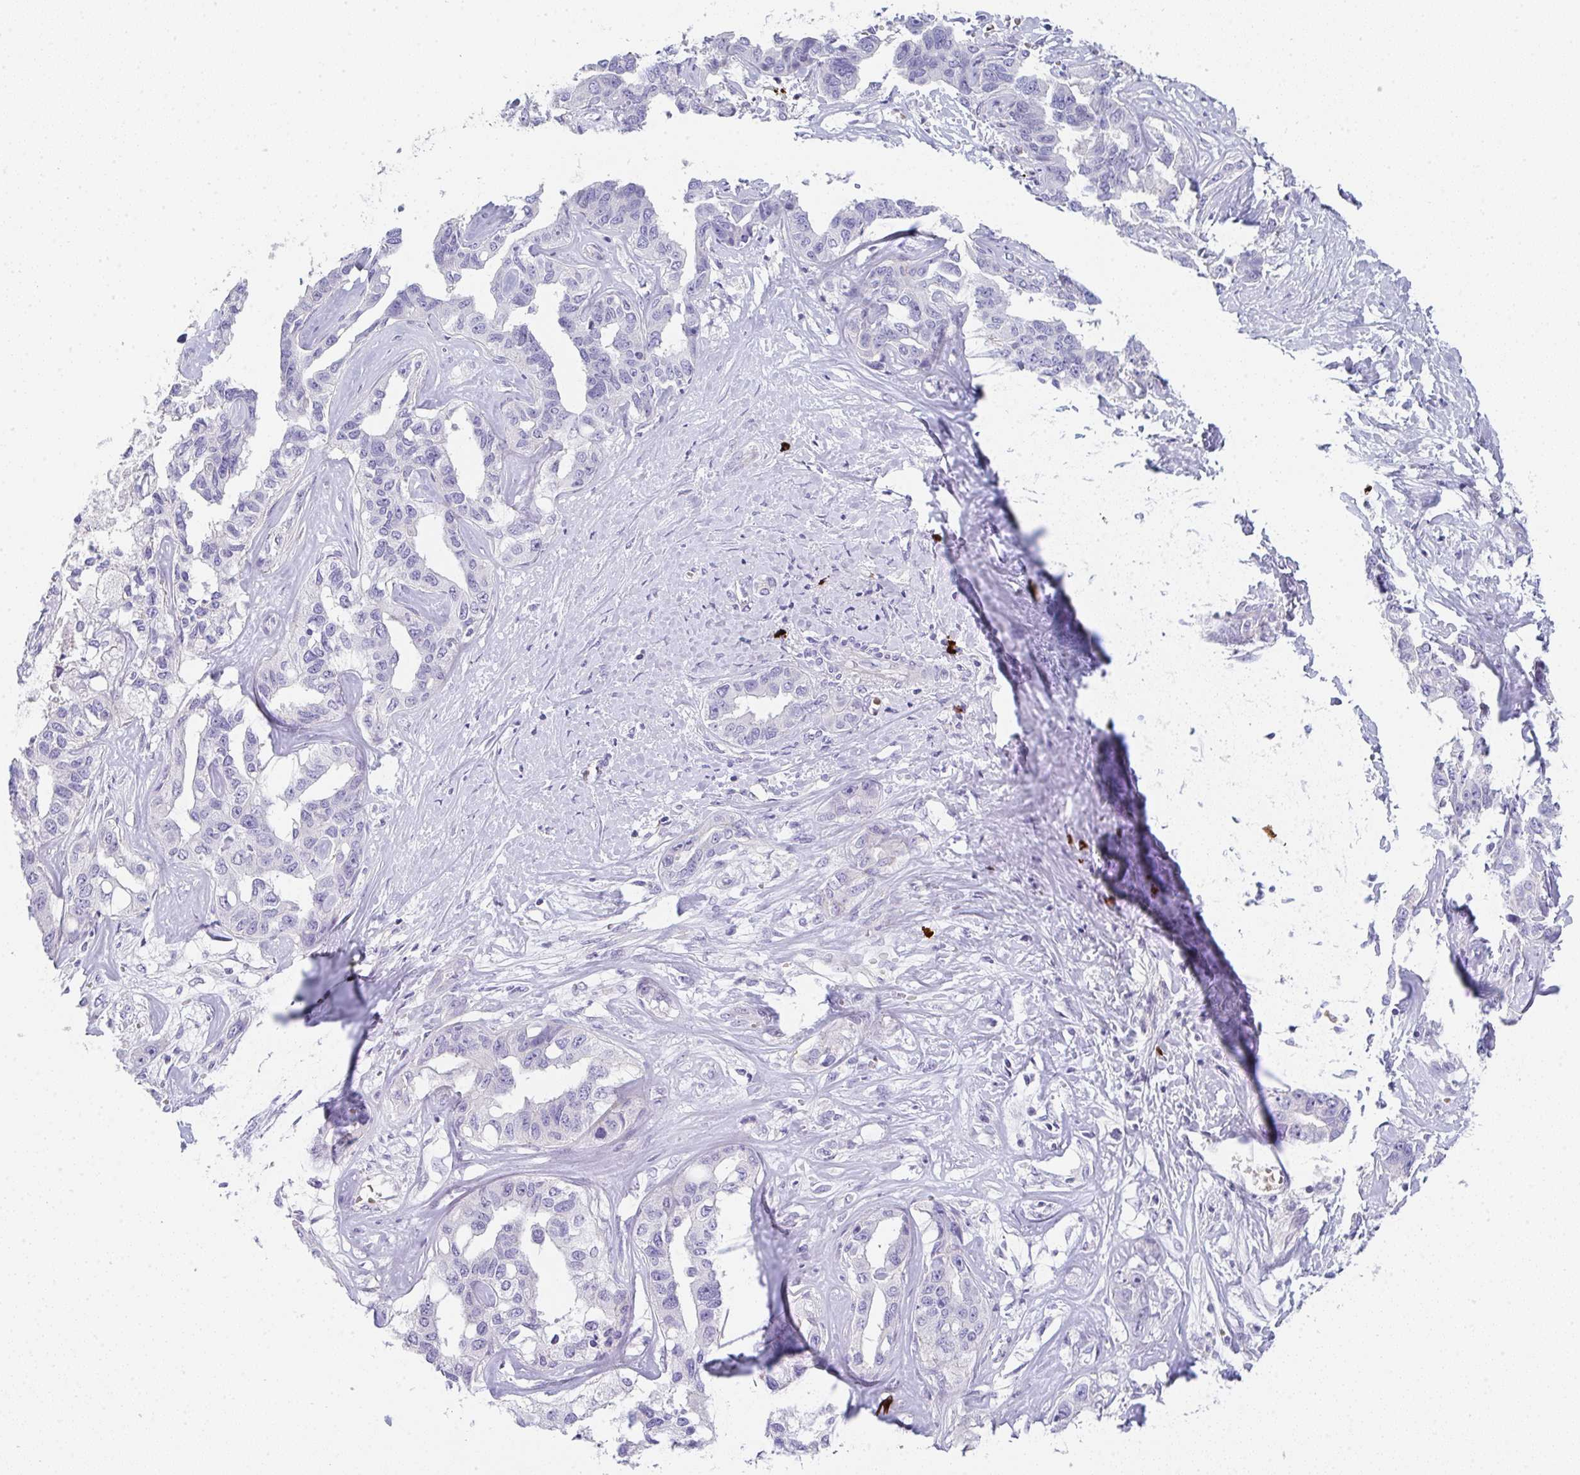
{"staining": {"intensity": "negative", "quantity": "none", "location": "none"}, "tissue": "liver cancer", "cell_type": "Tumor cells", "image_type": "cancer", "snomed": [{"axis": "morphology", "description": "Cholangiocarcinoma"}, {"axis": "topography", "description": "Liver"}], "caption": "Cholangiocarcinoma (liver) stained for a protein using immunohistochemistry exhibits no expression tumor cells.", "gene": "CACNA1S", "patient": {"sex": "male", "age": 59}}